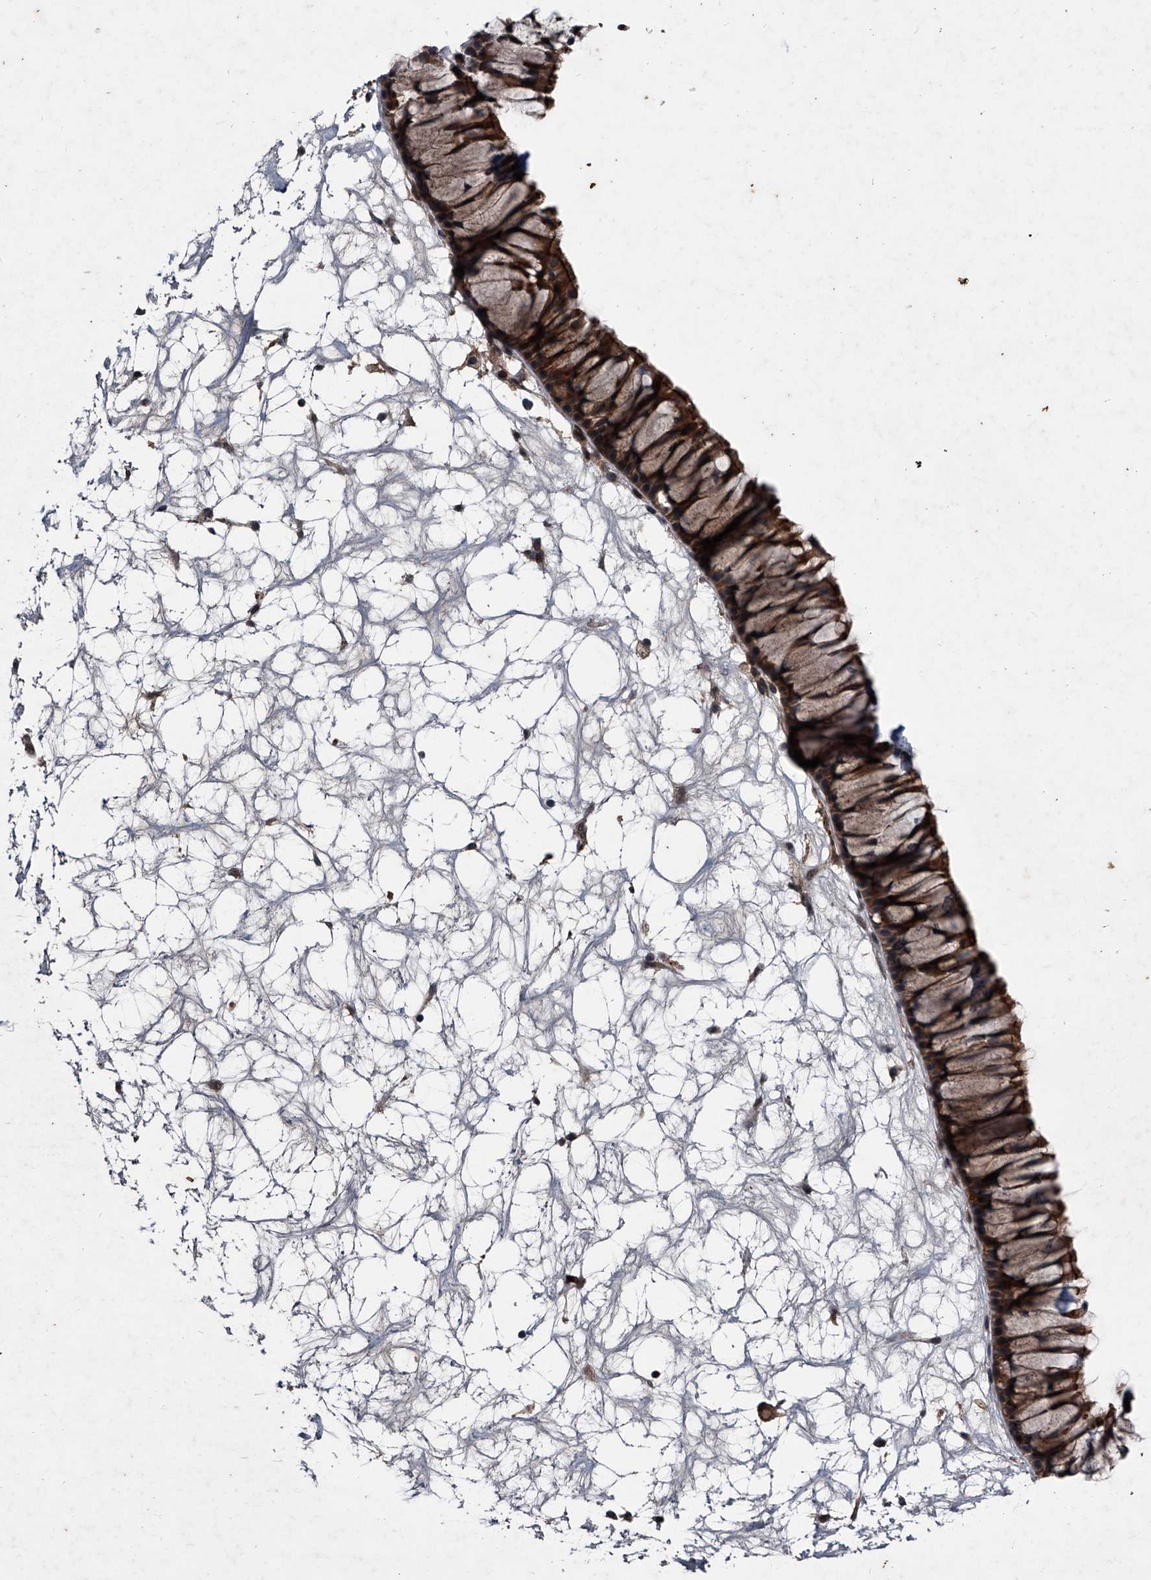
{"staining": {"intensity": "strong", "quantity": ">75%", "location": "cytoplasmic/membranous"}, "tissue": "nasopharynx", "cell_type": "Respiratory epithelial cells", "image_type": "normal", "snomed": [{"axis": "morphology", "description": "Normal tissue, NOS"}, {"axis": "topography", "description": "Nasopharynx"}], "caption": "Immunohistochemical staining of unremarkable nasopharynx demonstrates high levels of strong cytoplasmic/membranous expression in about >75% of respiratory epithelial cells.", "gene": "MAPKAP1", "patient": {"sex": "male", "age": 64}}